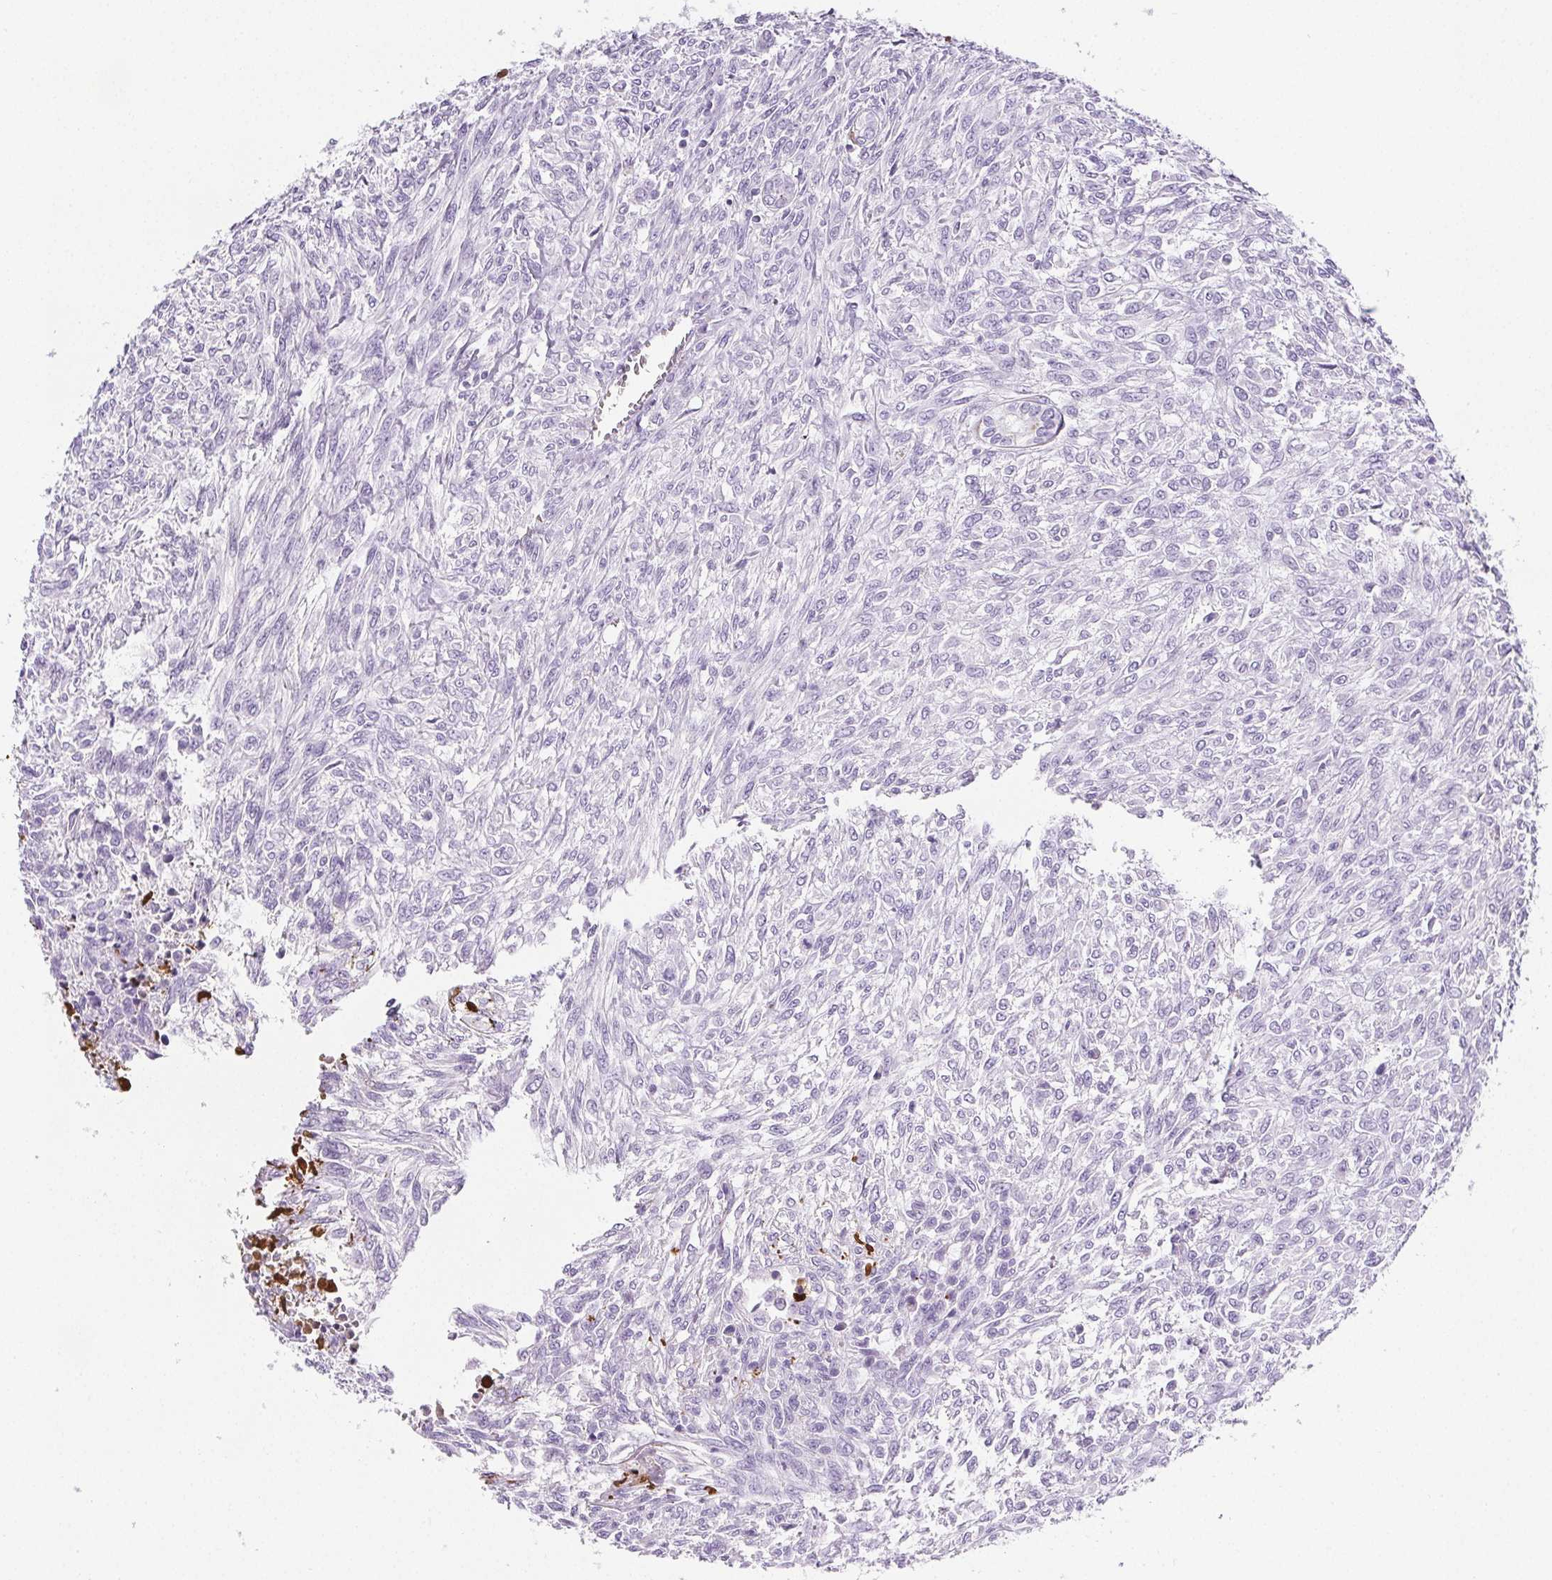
{"staining": {"intensity": "negative", "quantity": "none", "location": "none"}, "tissue": "renal cancer", "cell_type": "Tumor cells", "image_type": "cancer", "snomed": [{"axis": "morphology", "description": "Adenocarcinoma, NOS"}, {"axis": "topography", "description": "Kidney"}], "caption": "High power microscopy micrograph of an immunohistochemistry (IHC) histopathology image of renal adenocarcinoma, revealing no significant staining in tumor cells.", "gene": "VTN", "patient": {"sex": "male", "age": 58}}